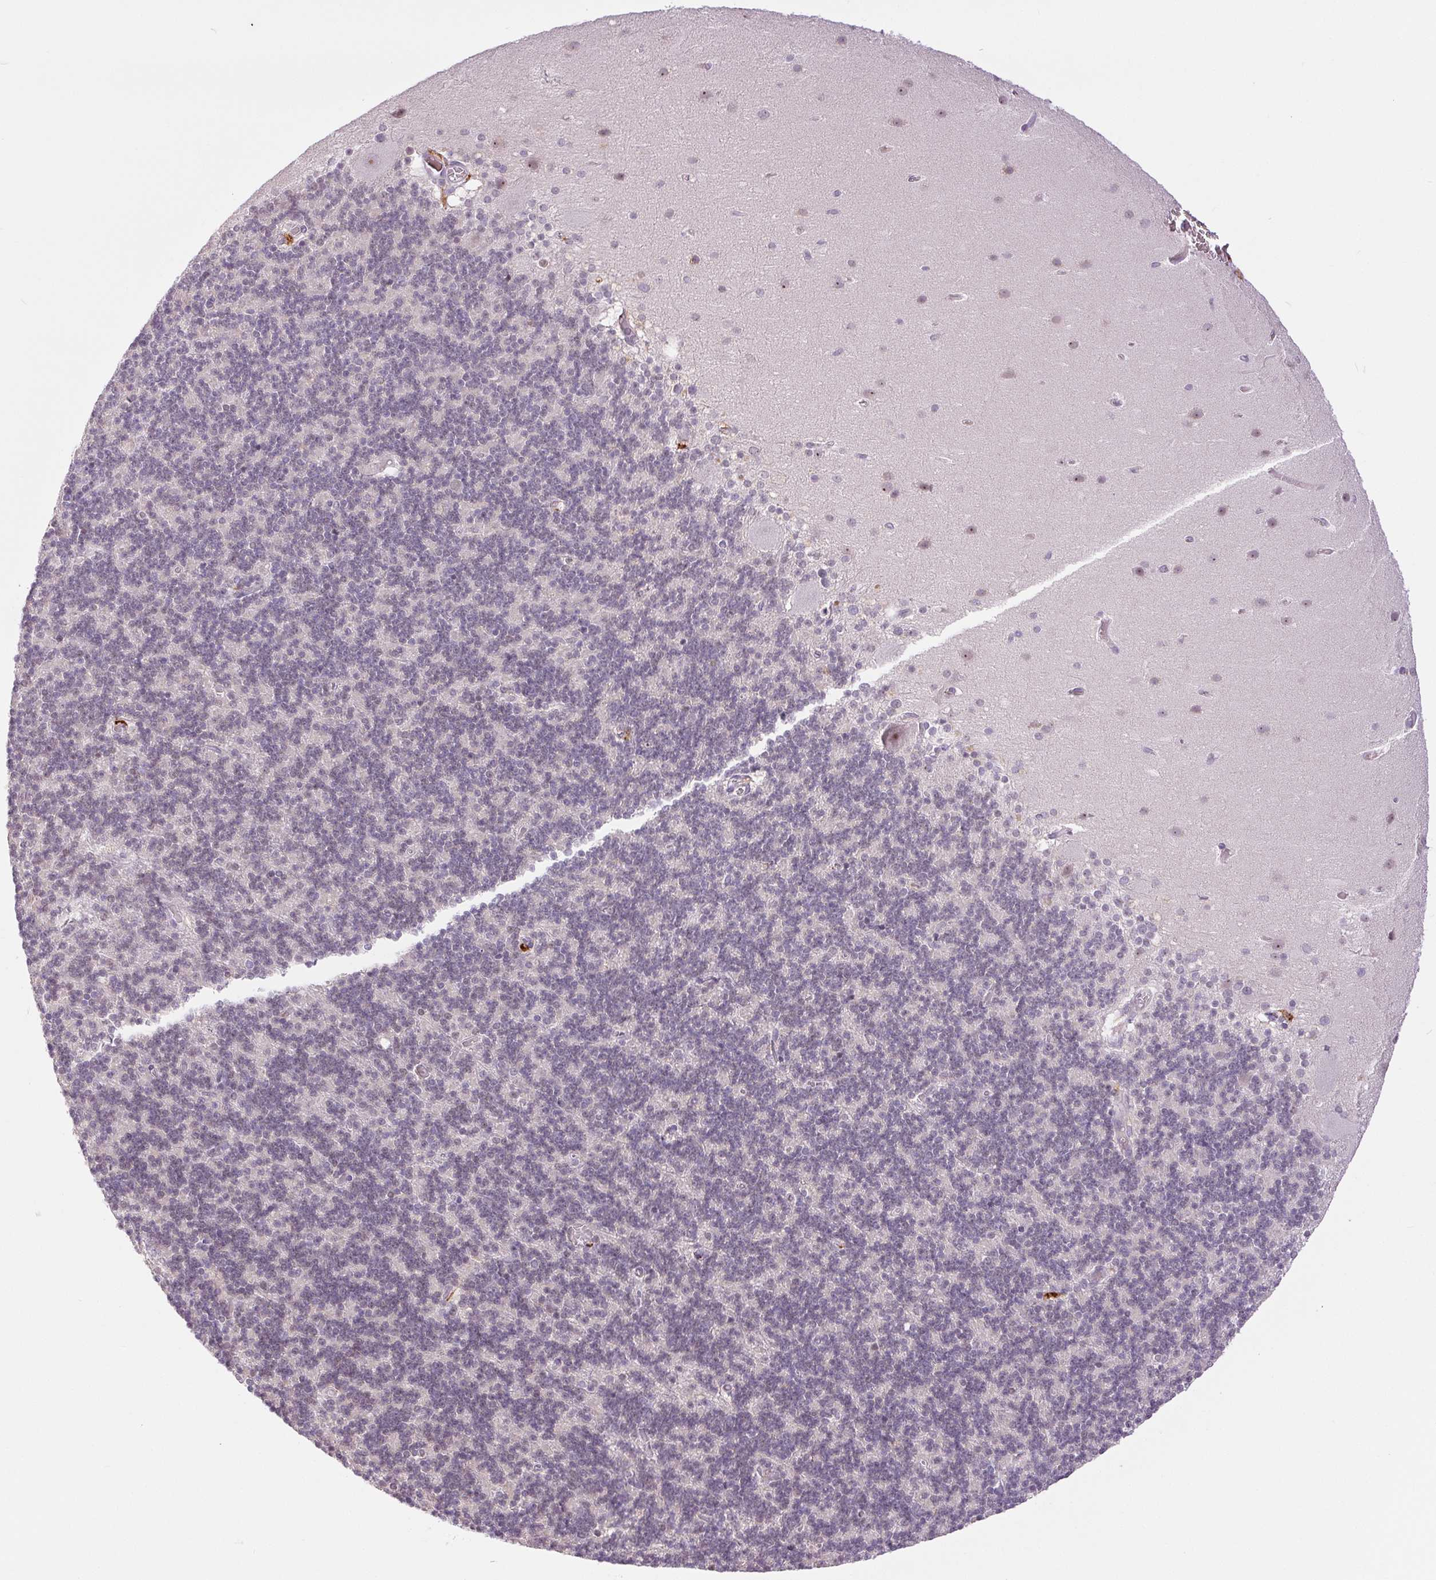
{"staining": {"intensity": "negative", "quantity": "none", "location": "none"}, "tissue": "cerebellum", "cell_type": "Cells in granular layer", "image_type": "normal", "snomed": [{"axis": "morphology", "description": "Normal tissue, NOS"}, {"axis": "topography", "description": "Cerebellum"}], "caption": "The IHC photomicrograph has no significant positivity in cells in granular layer of cerebellum. (DAB immunohistochemistry (IHC) with hematoxylin counter stain).", "gene": "SMIM6", "patient": {"sex": "male", "age": 70}}